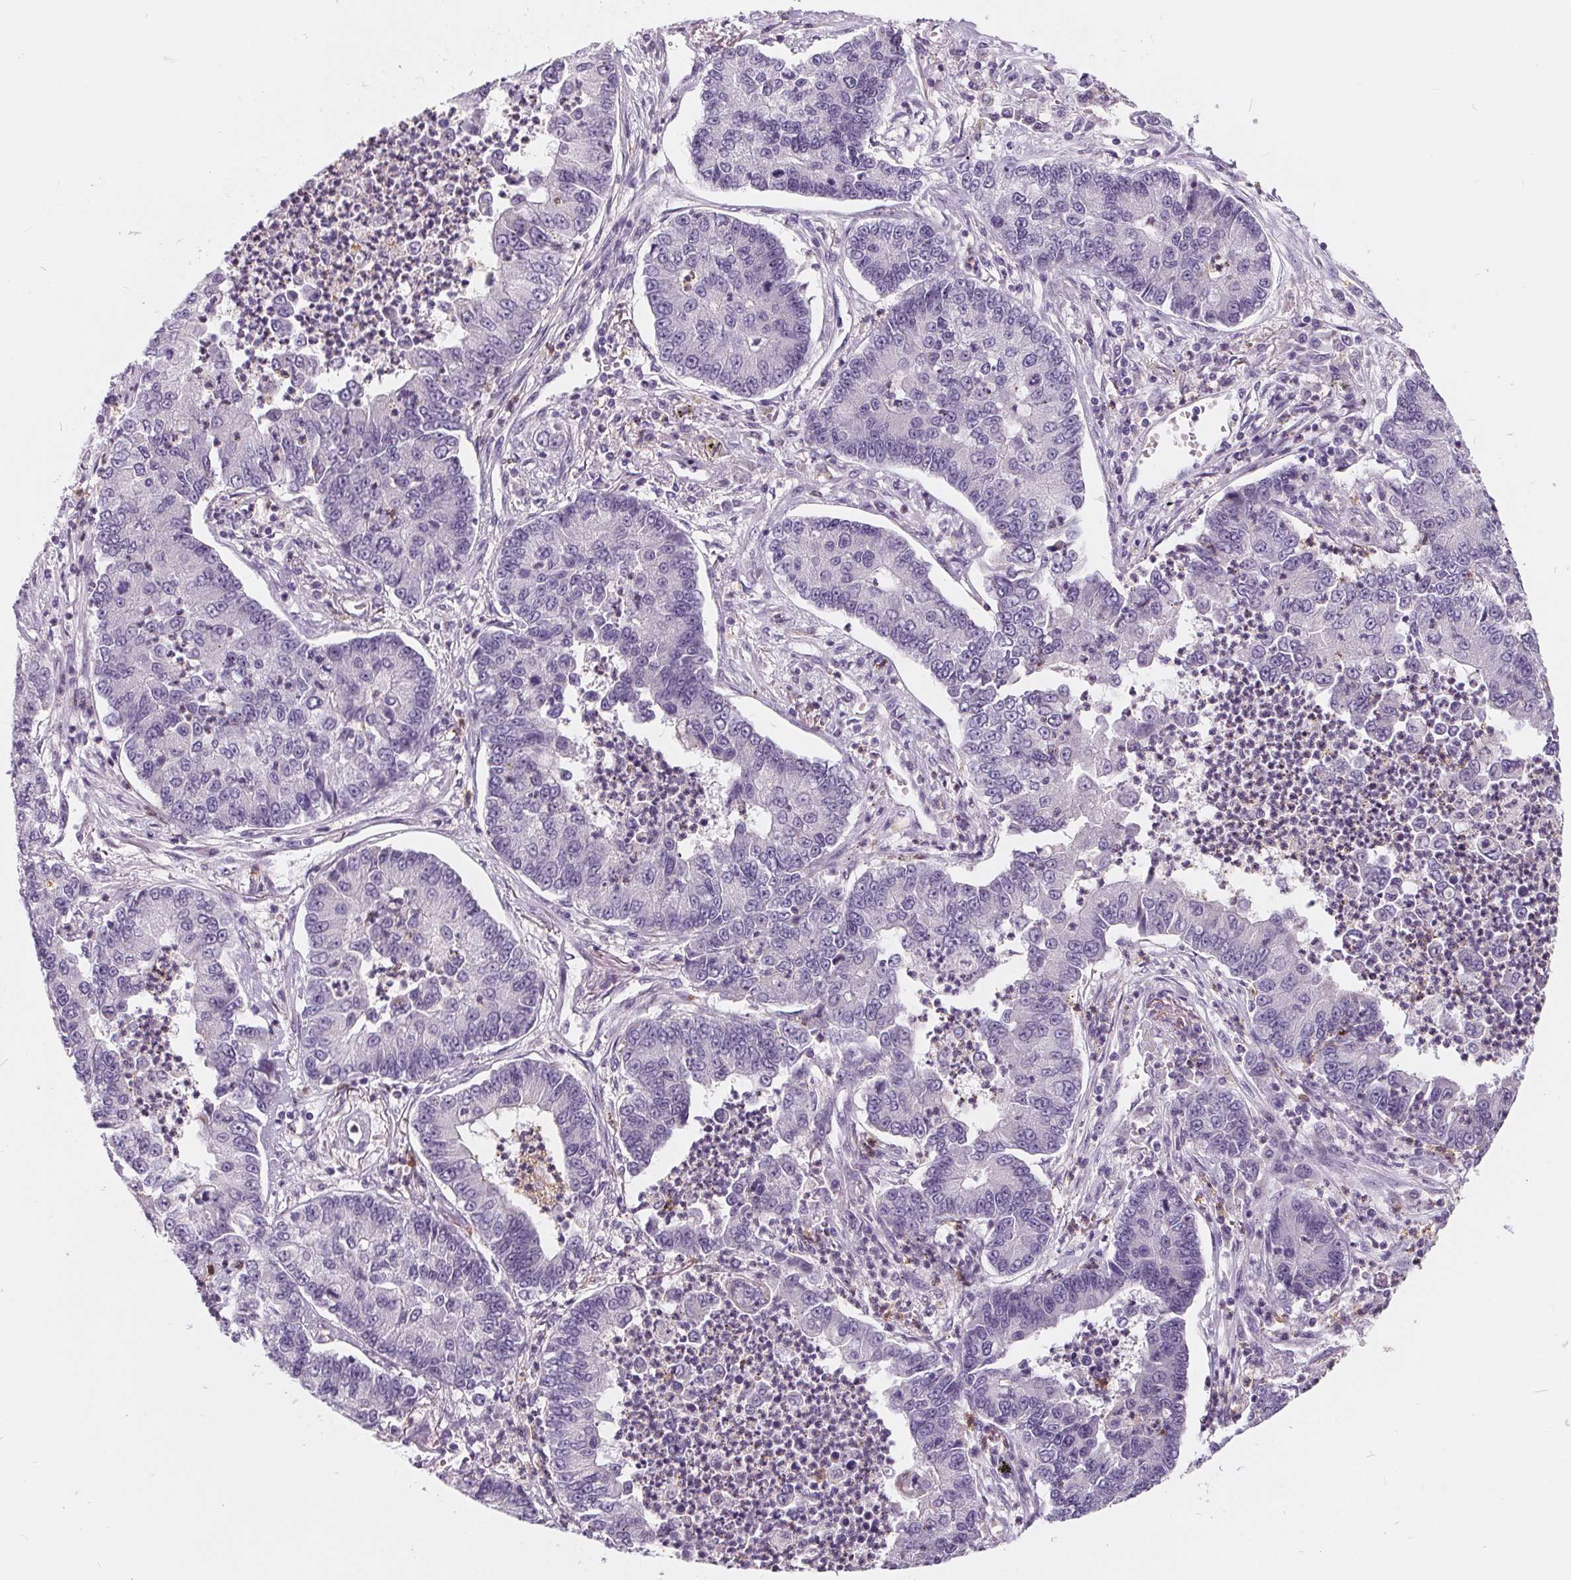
{"staining": {"intensity": "negative", "quantity": "none", "location": "none"}, "tissue": "lung cancer", "cell_type": "Tumor cells", "image_type": "cancer", "snomed": [{"axis": "morphology", "description": "Adenocarcinoma, NOS"}, {"axis": "topography", "description": "Lung"}], "caption": "Tumor cells are negative for protein expression in human lung cancer. (DAB (3,3'-diaminobenzidine) immunohistochemistry with hematoxylin counter stain).", "gene": "HAAO", "patient": {"sex": "female", "age": 57}}